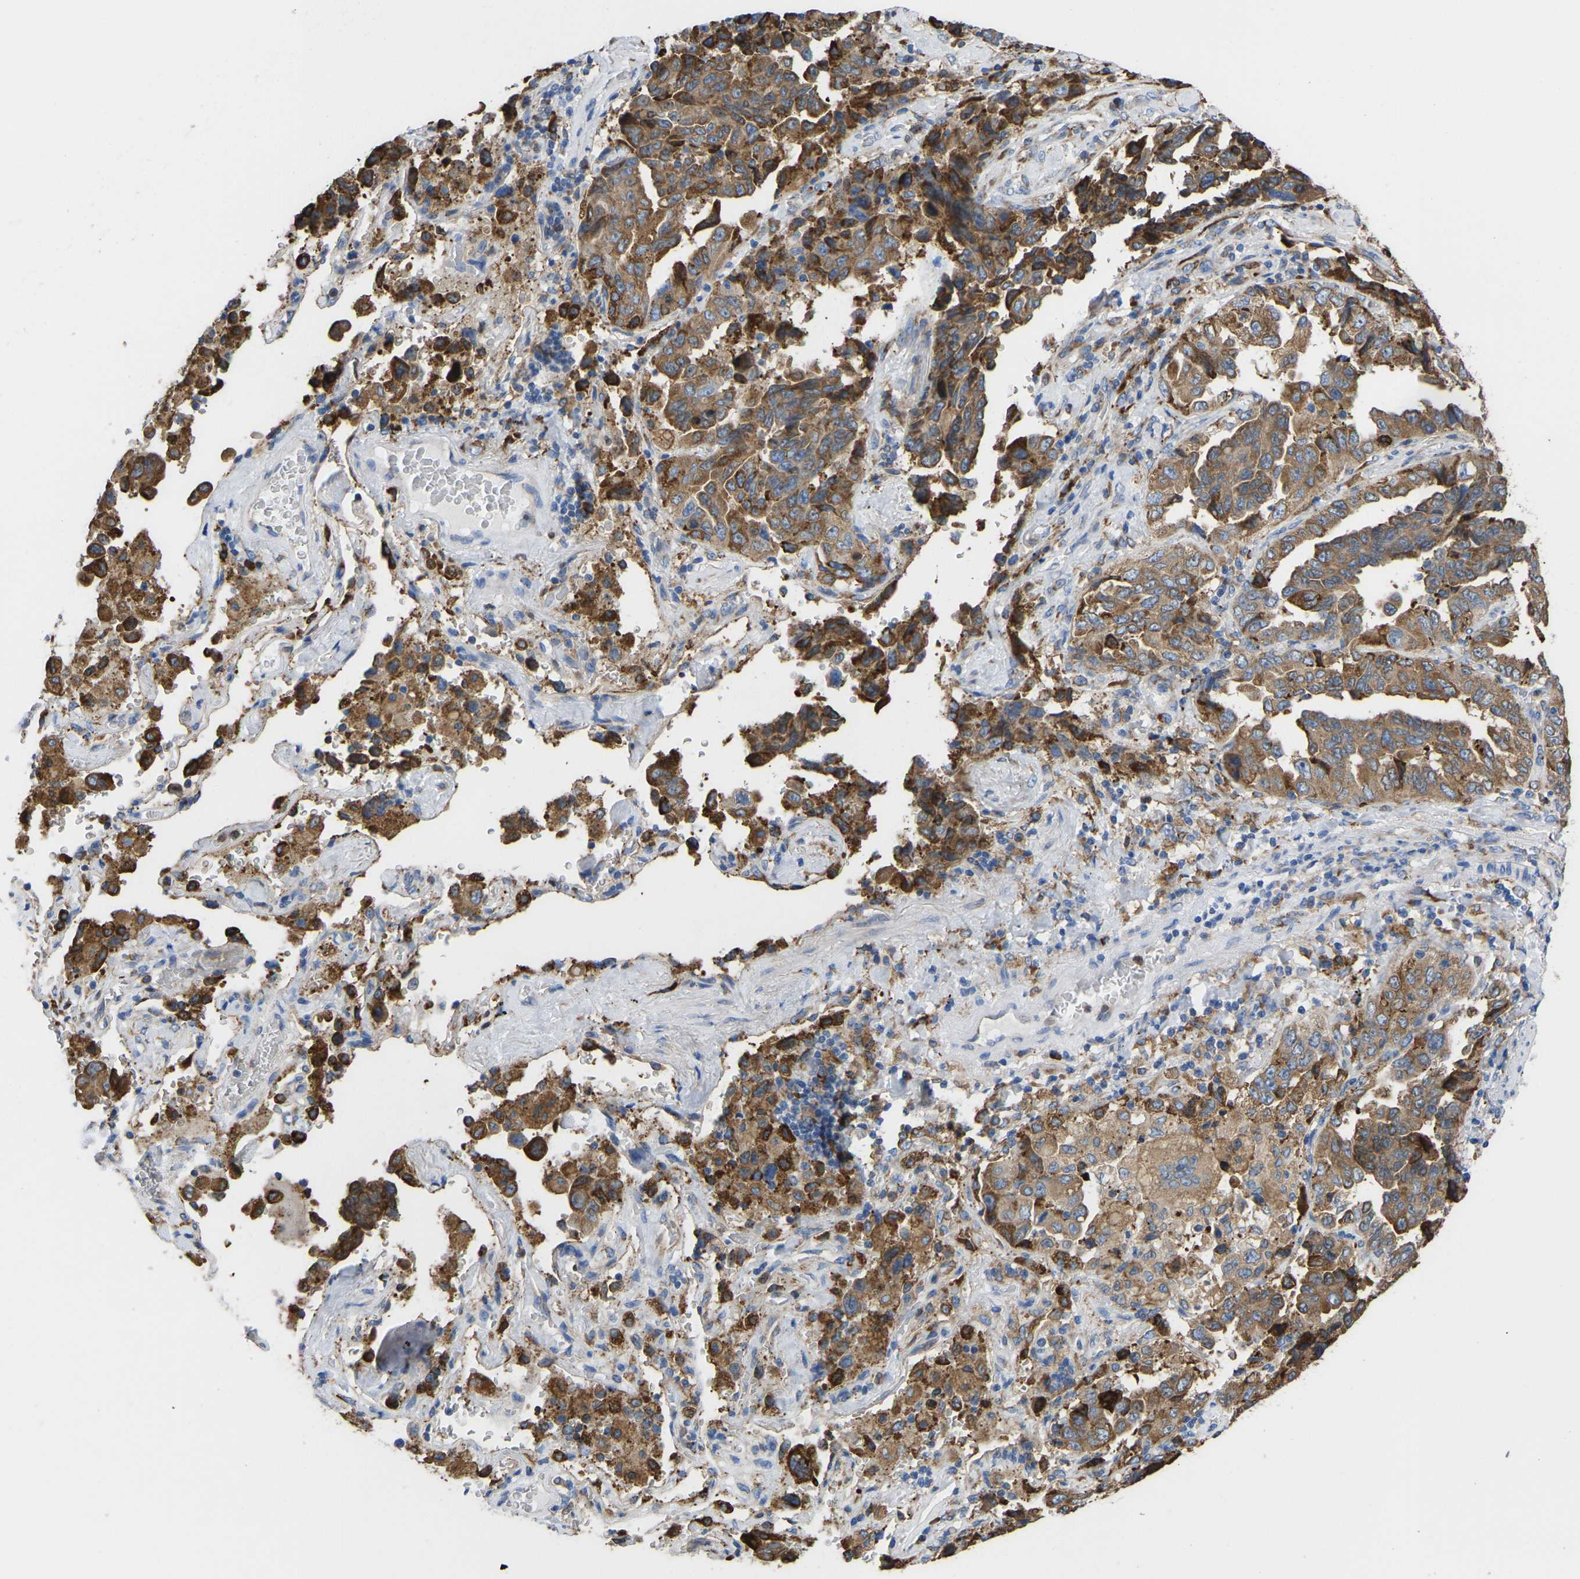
{"staining": {"intensity": "moderate", "quantity": ">75%", "location": "cytoplasmic/membranous"}, "tissue": "lung cancer", "cell_type": "Tumor cells", "image_type": "cancer", "snomed": [{"axis": "morphology", "description": "Adenocarcinoma, NOS"}, {"axis": "topography", "description": "Lung"}], "caption": "This image displays lung cancer (adenocarcinoma) stained with immunohistochemistry to label a protein in brown. The cytoplasmic/membranous of tumor cells show moderate positivity for the protein. Nuclei are counter-stained blue.", "gene": "P4HB", "patient": {"sex": "female", "age": 51}}